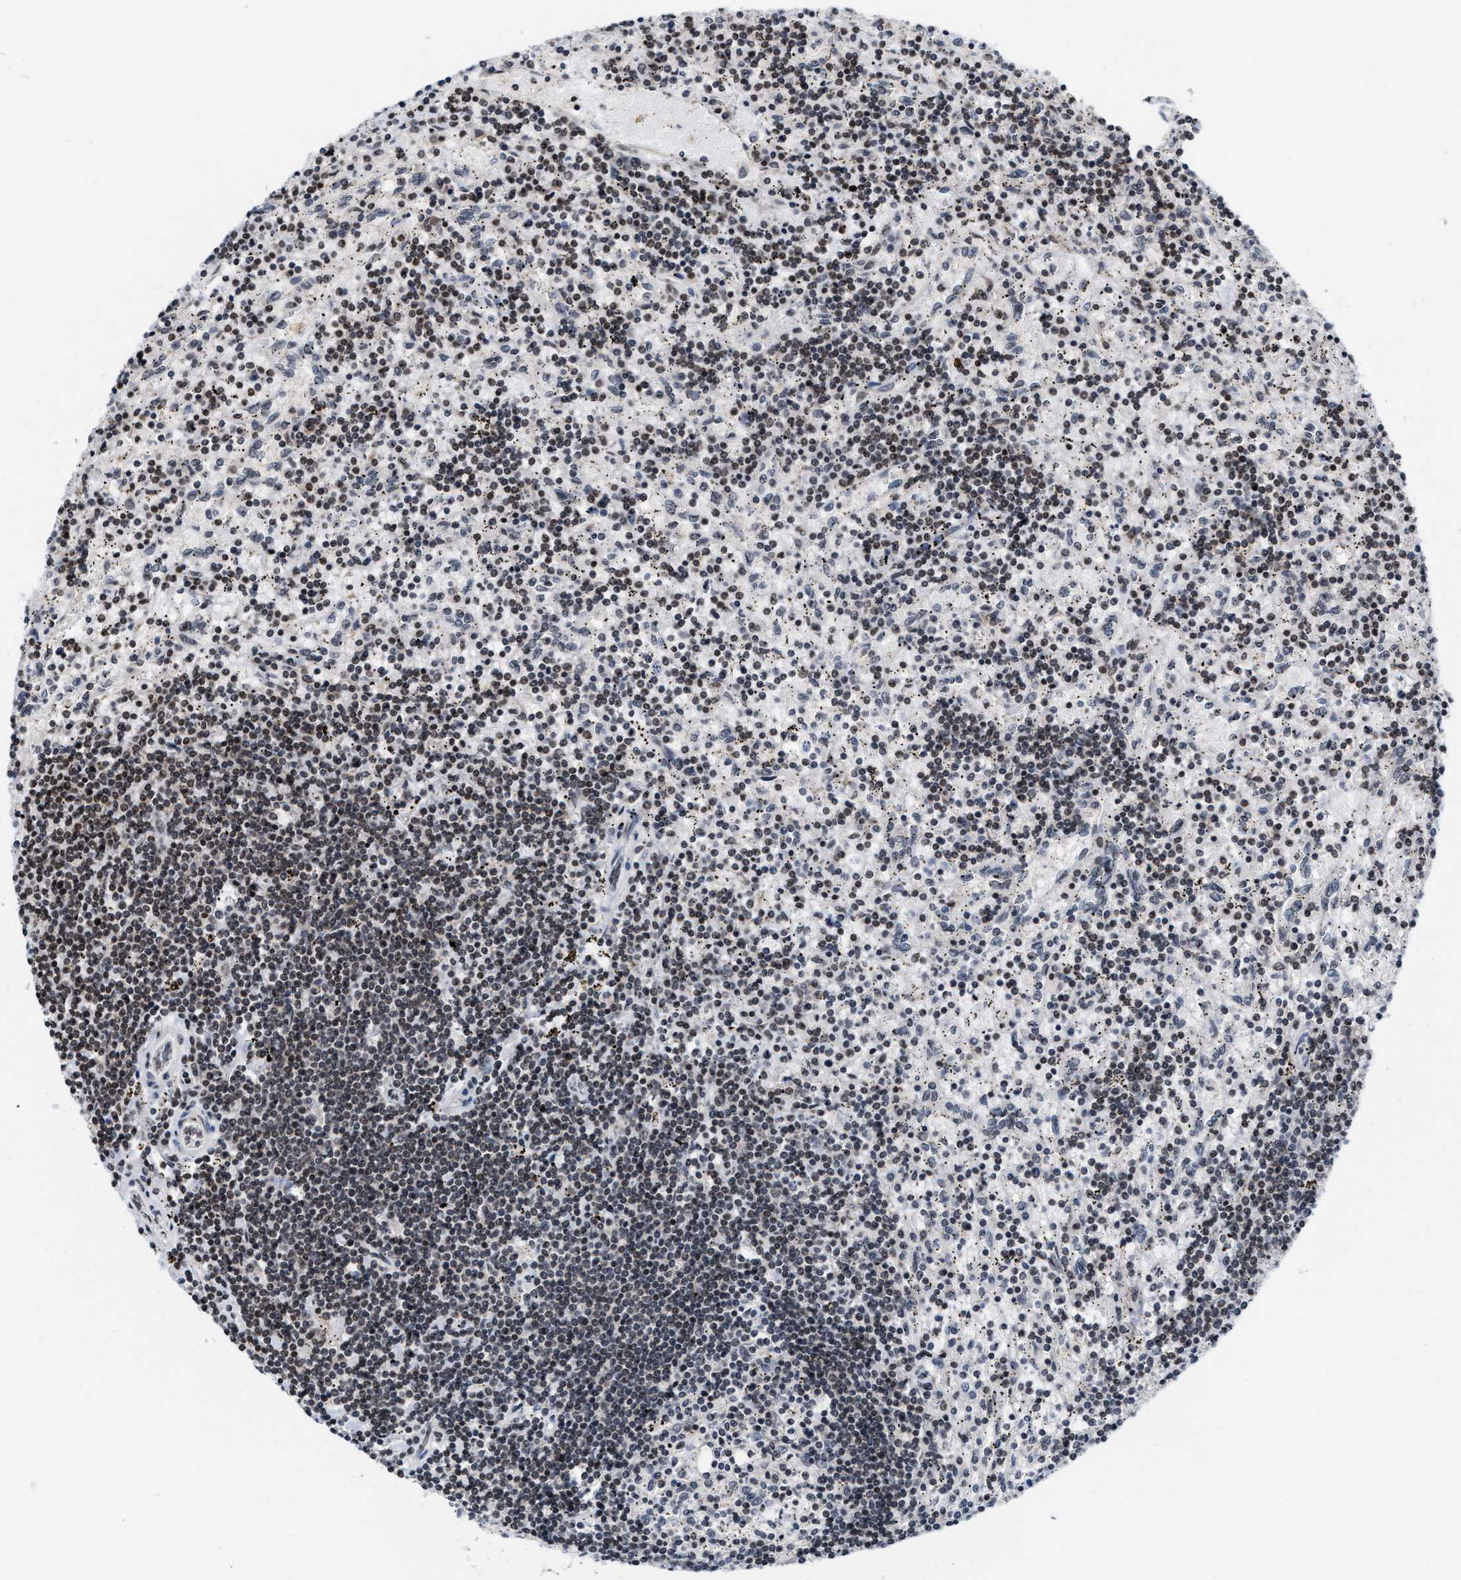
{"staining": {"intensity": "moderate", "quantity": ">75%", "location": "nuclear"}, "tissue": "lymphoma", "cell_type": "Tumor cells", "image_type": "cancer", "snomed": [{"axis": "morphology", "description": "Malignant lymphoma, non-Hodgkin's type, Low grade"}, {"axis": "topography", "description": "Spleen"}], "caption": "Human lymphoma stained with a brown dye shows moderate nuclear positive positivity in approximately >75% of tumor cells.", "gene": "ANKRD6", "patient": {"sex": "male", "age": 76}}